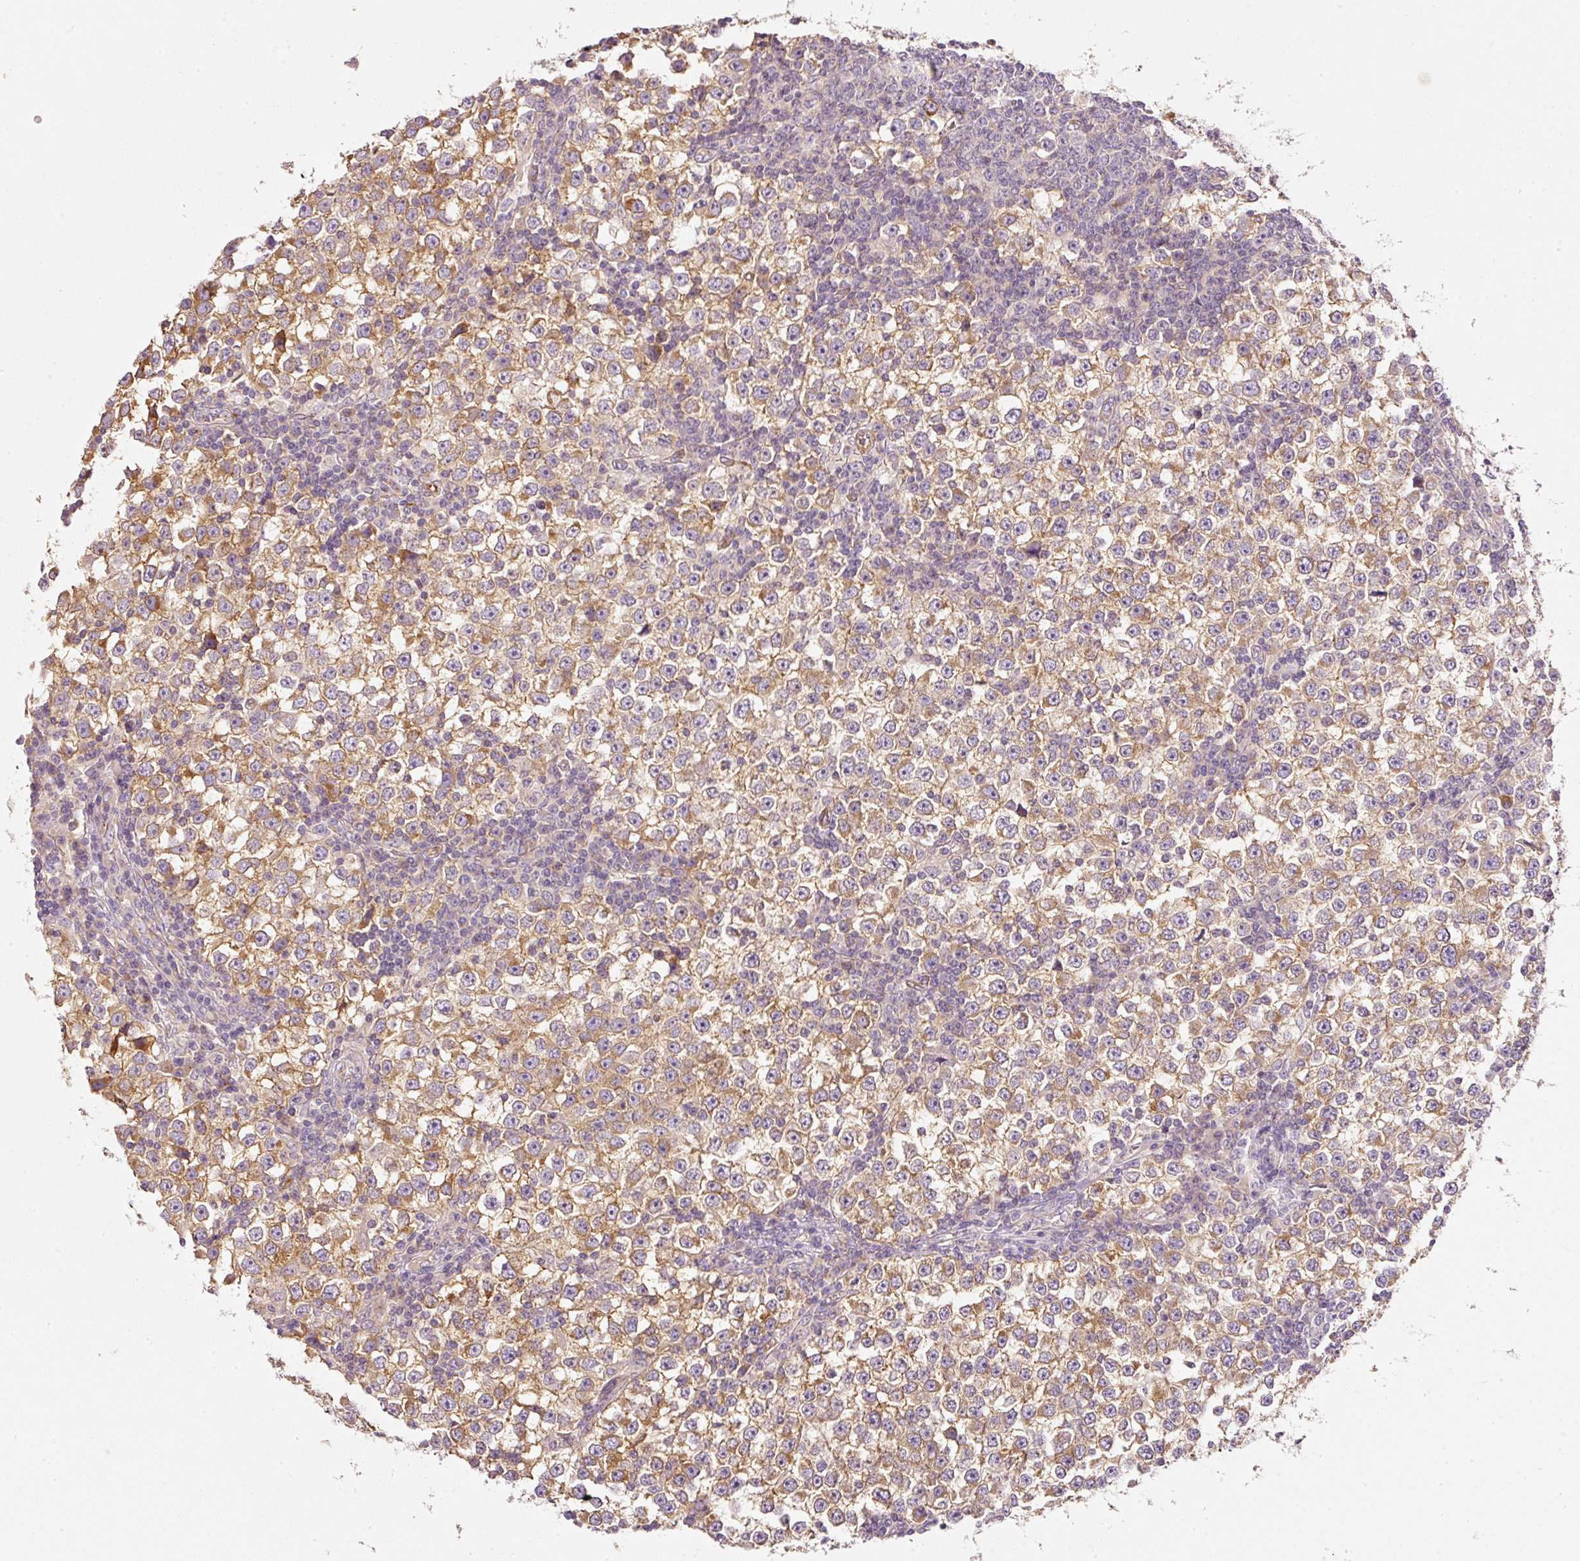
{"staining": {"intensity": "moderate", "quantity": ">75%", "location": "cytoplasmic/membranous"}, "tissue": "testis cancer", "cell_type": "Tumor cells", "image_type": "cancer", "snomed": [{"axis": "morphology", "description": "Seminoma, NOS"}, {"axis": "topography", "description": "Testis"}], "caption": "IHC of human testis seminoma exhibits medium levels of moderate cytoplasmic/membranous expression in approximately >75% of tumor cells.", "gene": "RNF167", "patient": {"sex": "male", "age": 65}}